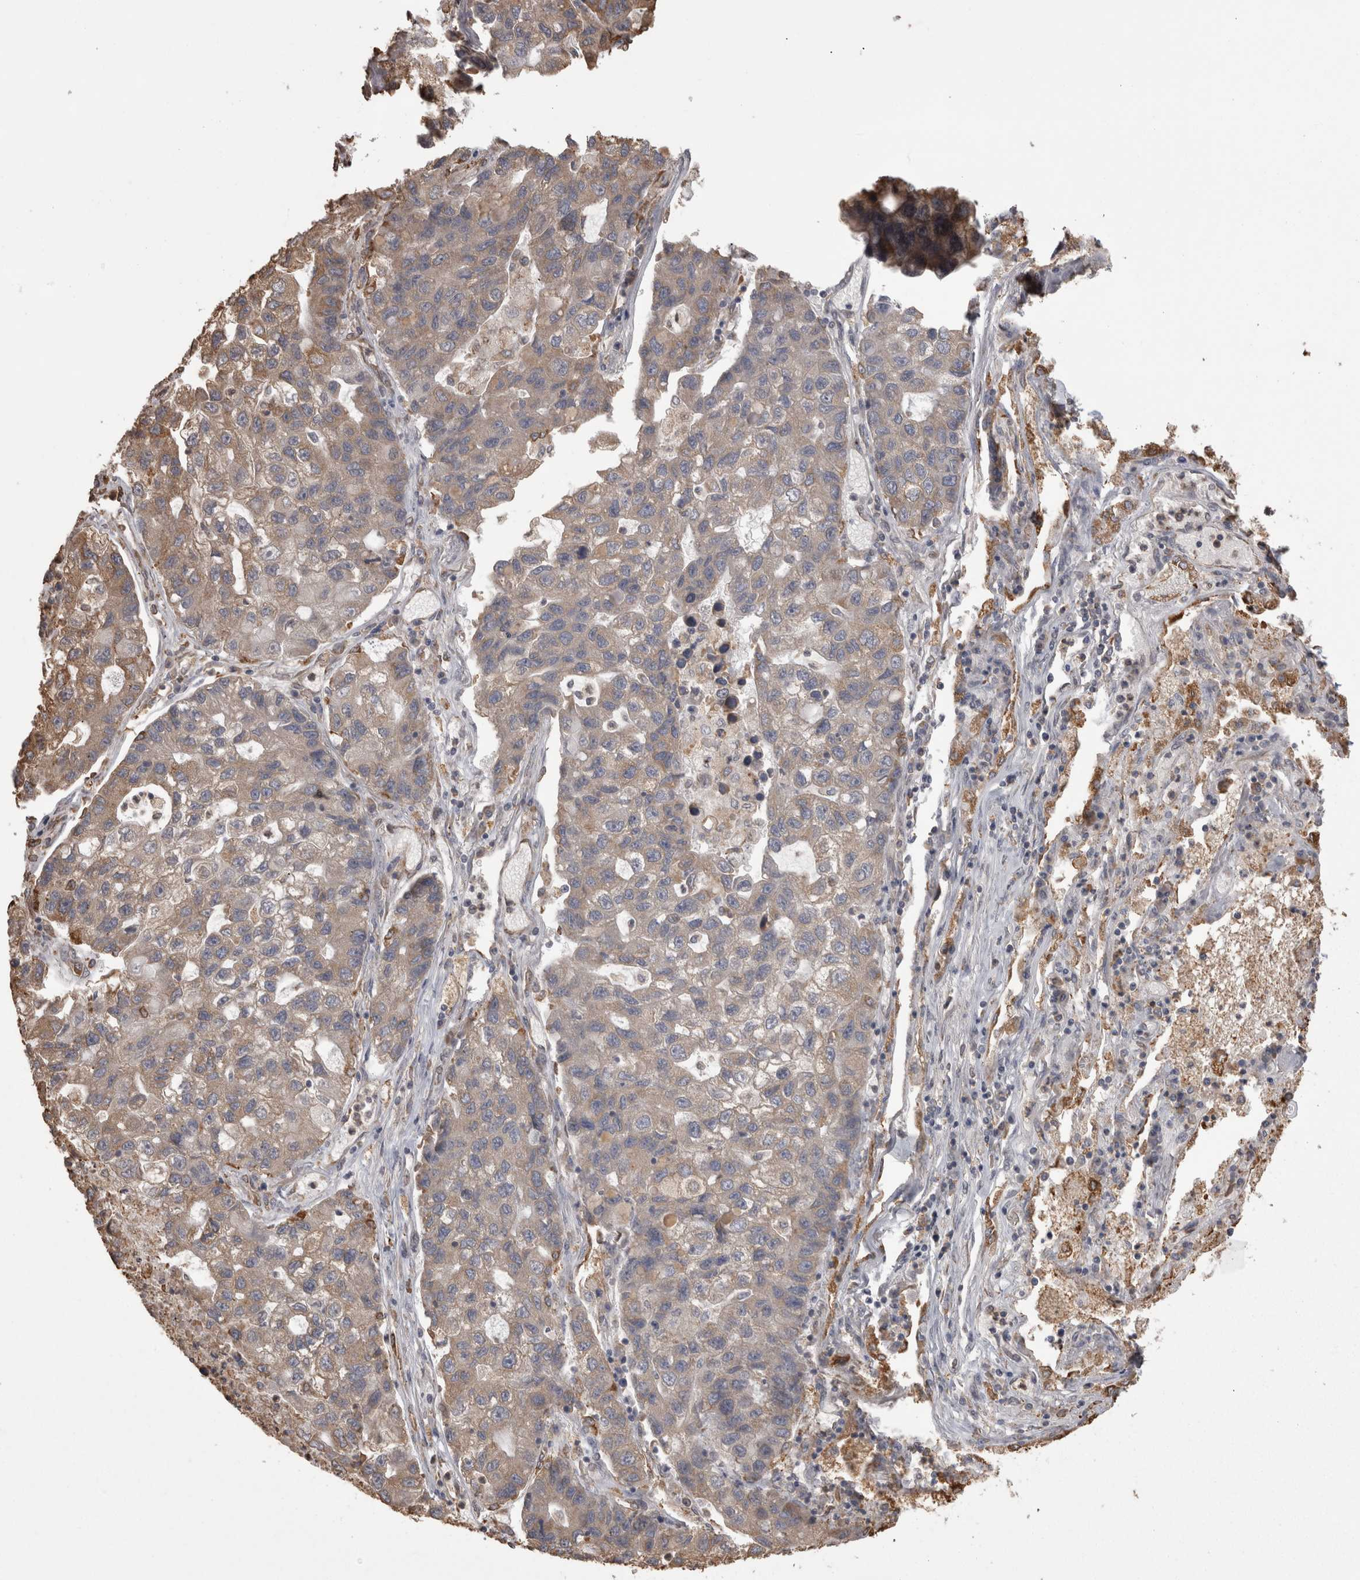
{"staining": {"intensity": "weak", "quantity": ">75%", "location": "cytoplasmic/membranous"}, "tissue": "lung cancer", "cell_type": "Tumor cells", "image_type": "cancer", "snomed": [{"axis": "morphology", "description": "Adenocarcinoma, NOS"}, {"axis": "topography", "description": "Lung"}], "caption": "Adenocarcinoma (lung) was stained to show a protein in brown. There is low levels of weak cytoplasmic/membranous expression in about >75% of tumor cells.", "gene": "PON2", "patient": {"sex": "female", "age": 51}}